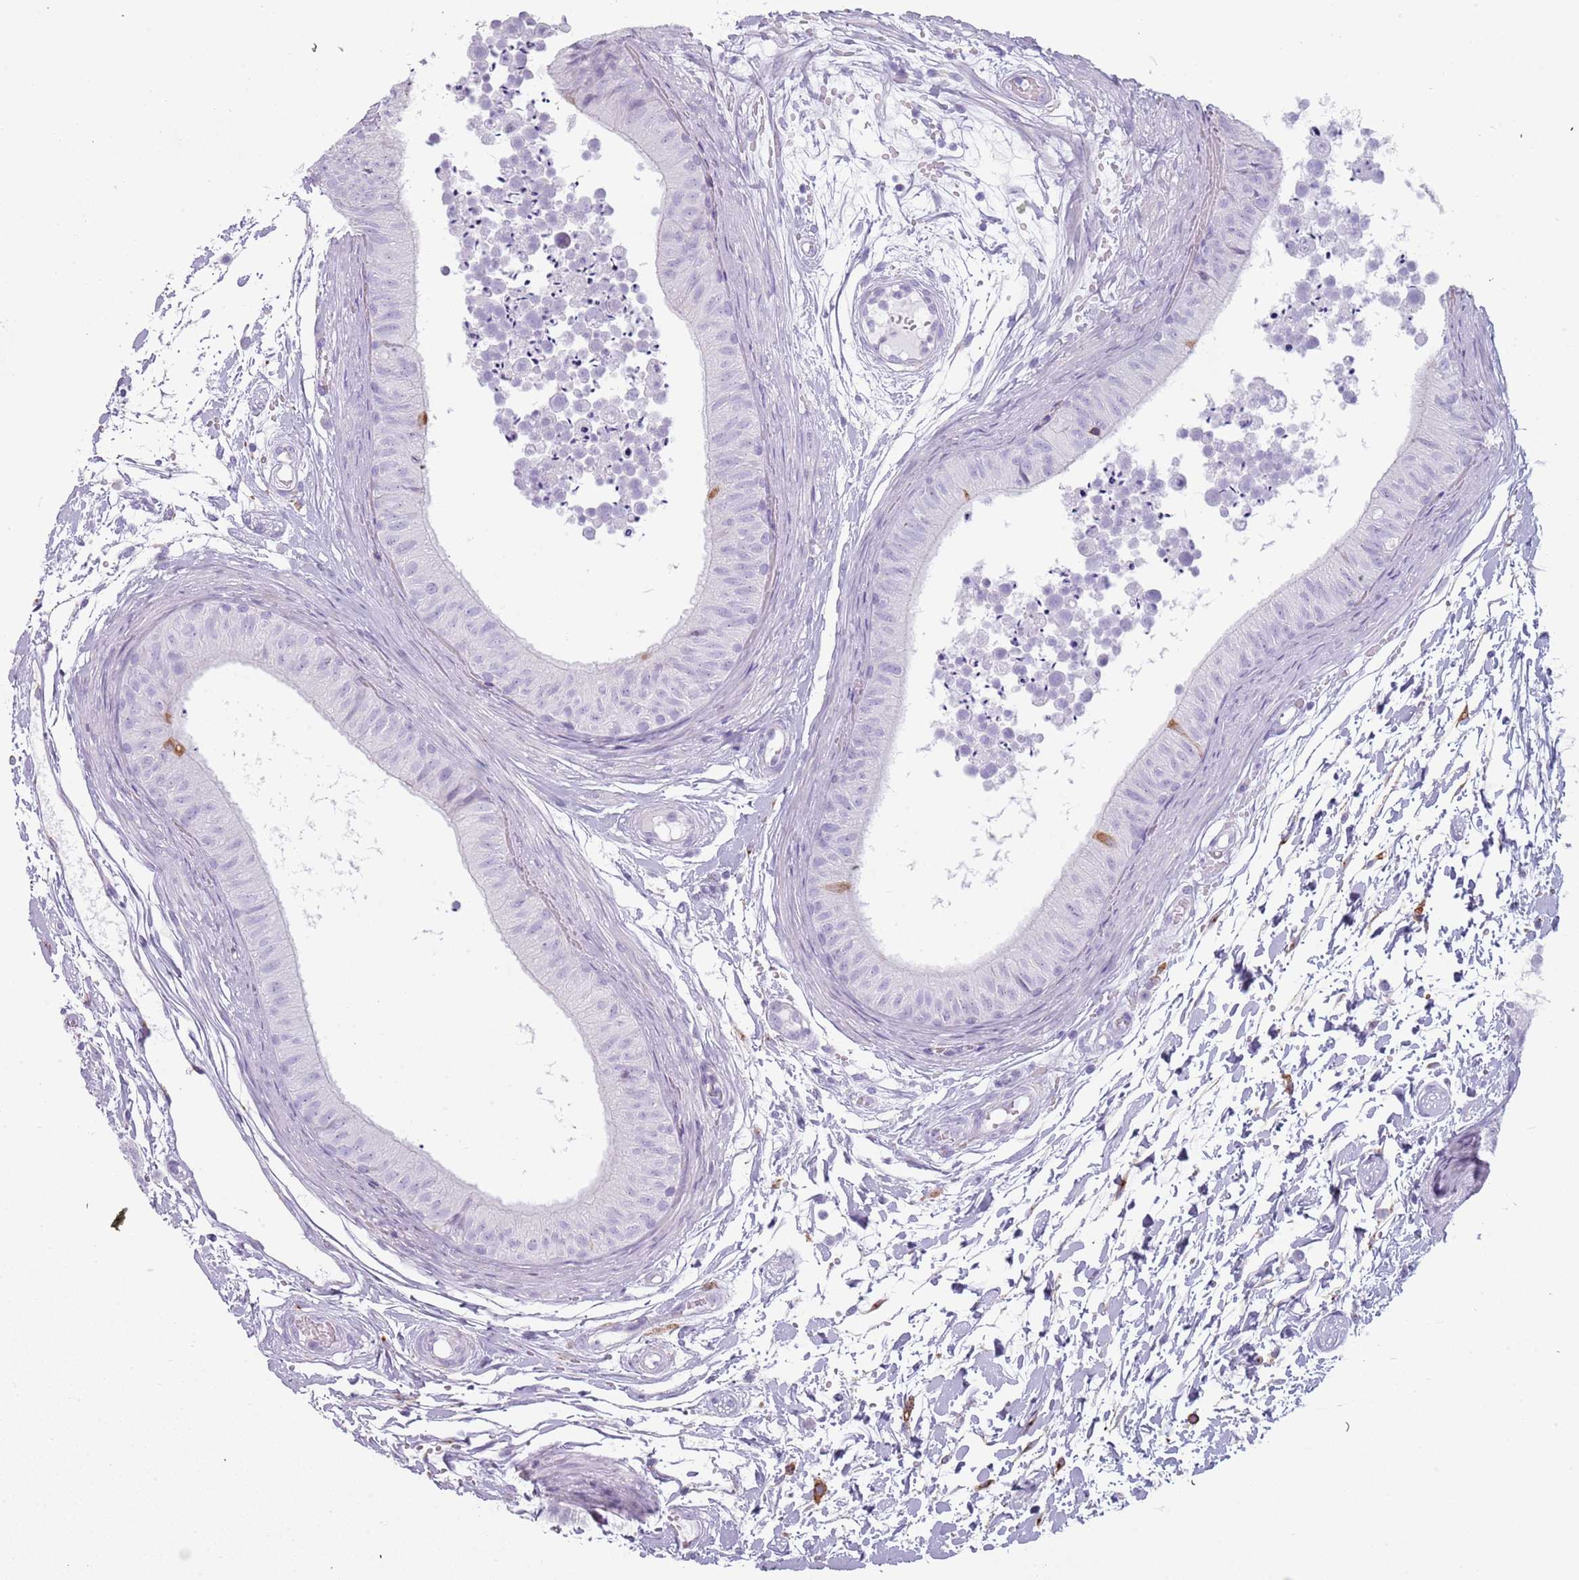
{"staining": {"intensity": "negative", "quantity": "none", "location": "none"}, "tissue": "epididymis", "cell_type": "Glandular cells", "image_type": "normal", "snomed": [{"axis": "morphology", "description": "Normal tissue, NOS"}, {"axis": "topography", "description": "Epididymis"}], "caption": "Human epididymis stained for a protein using immunohistochemistry demonstrates no positivity in glandular cells.", "gene": "COLEC12", "patient": {"sex": "male", "age": 15}}